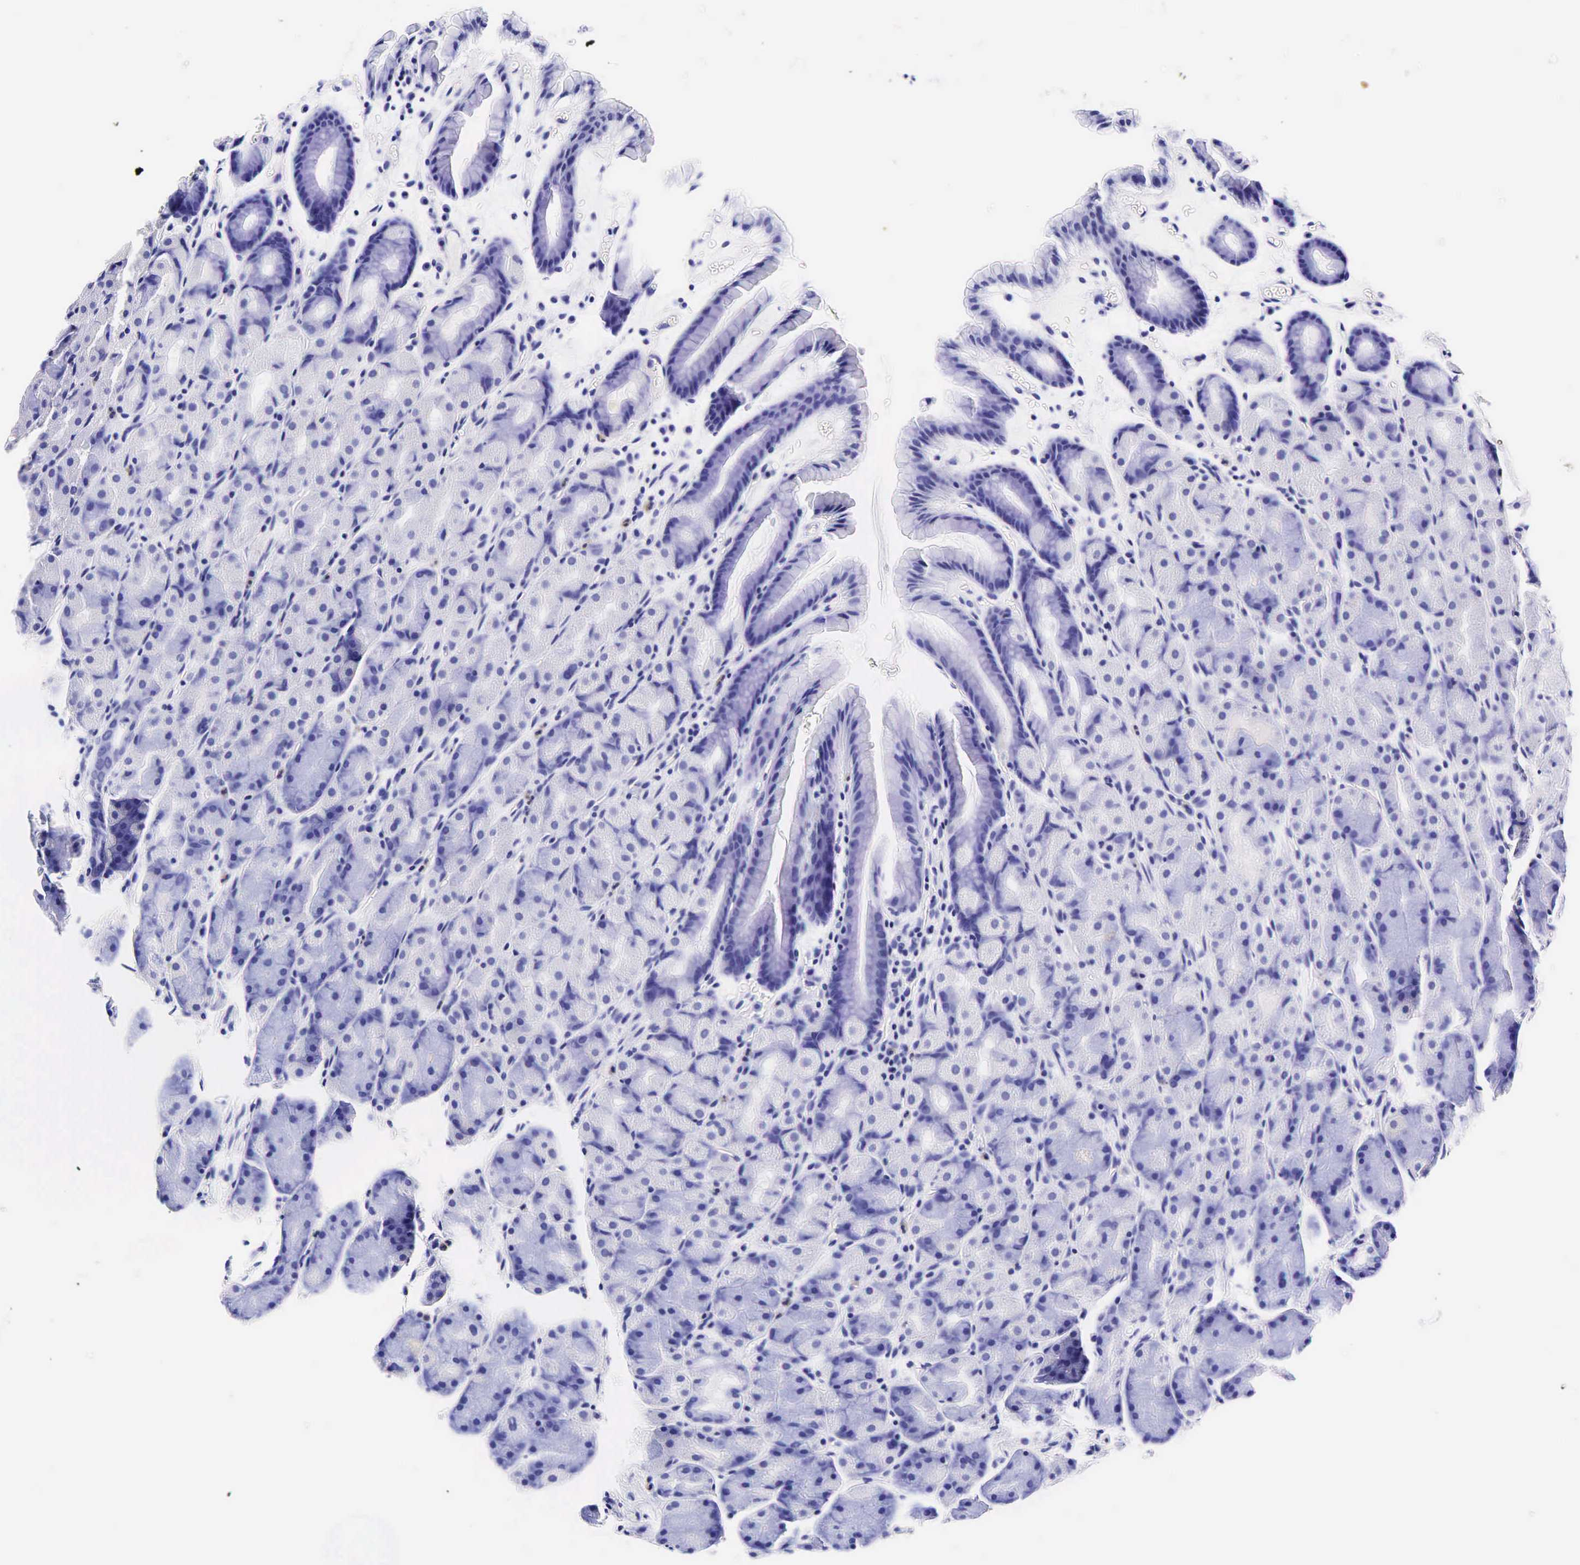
{"staining": {"intensity": "negative", "quantity": "none", "location": "none"}, "tissue": "stomach", "cell_type": "Glandular cells", "image_type": "normal", "snomed": [{"axis": "morphology", "description": "Adenocarcinoma, NOS"}, {"axis": "topography", "description": "Stomach, upper"}], "caption": "Histopathology image shows no protein staining in glandular cells of normal stomach.", "gene": "GCG", "patient": {"sex": "male", "age": 47}}